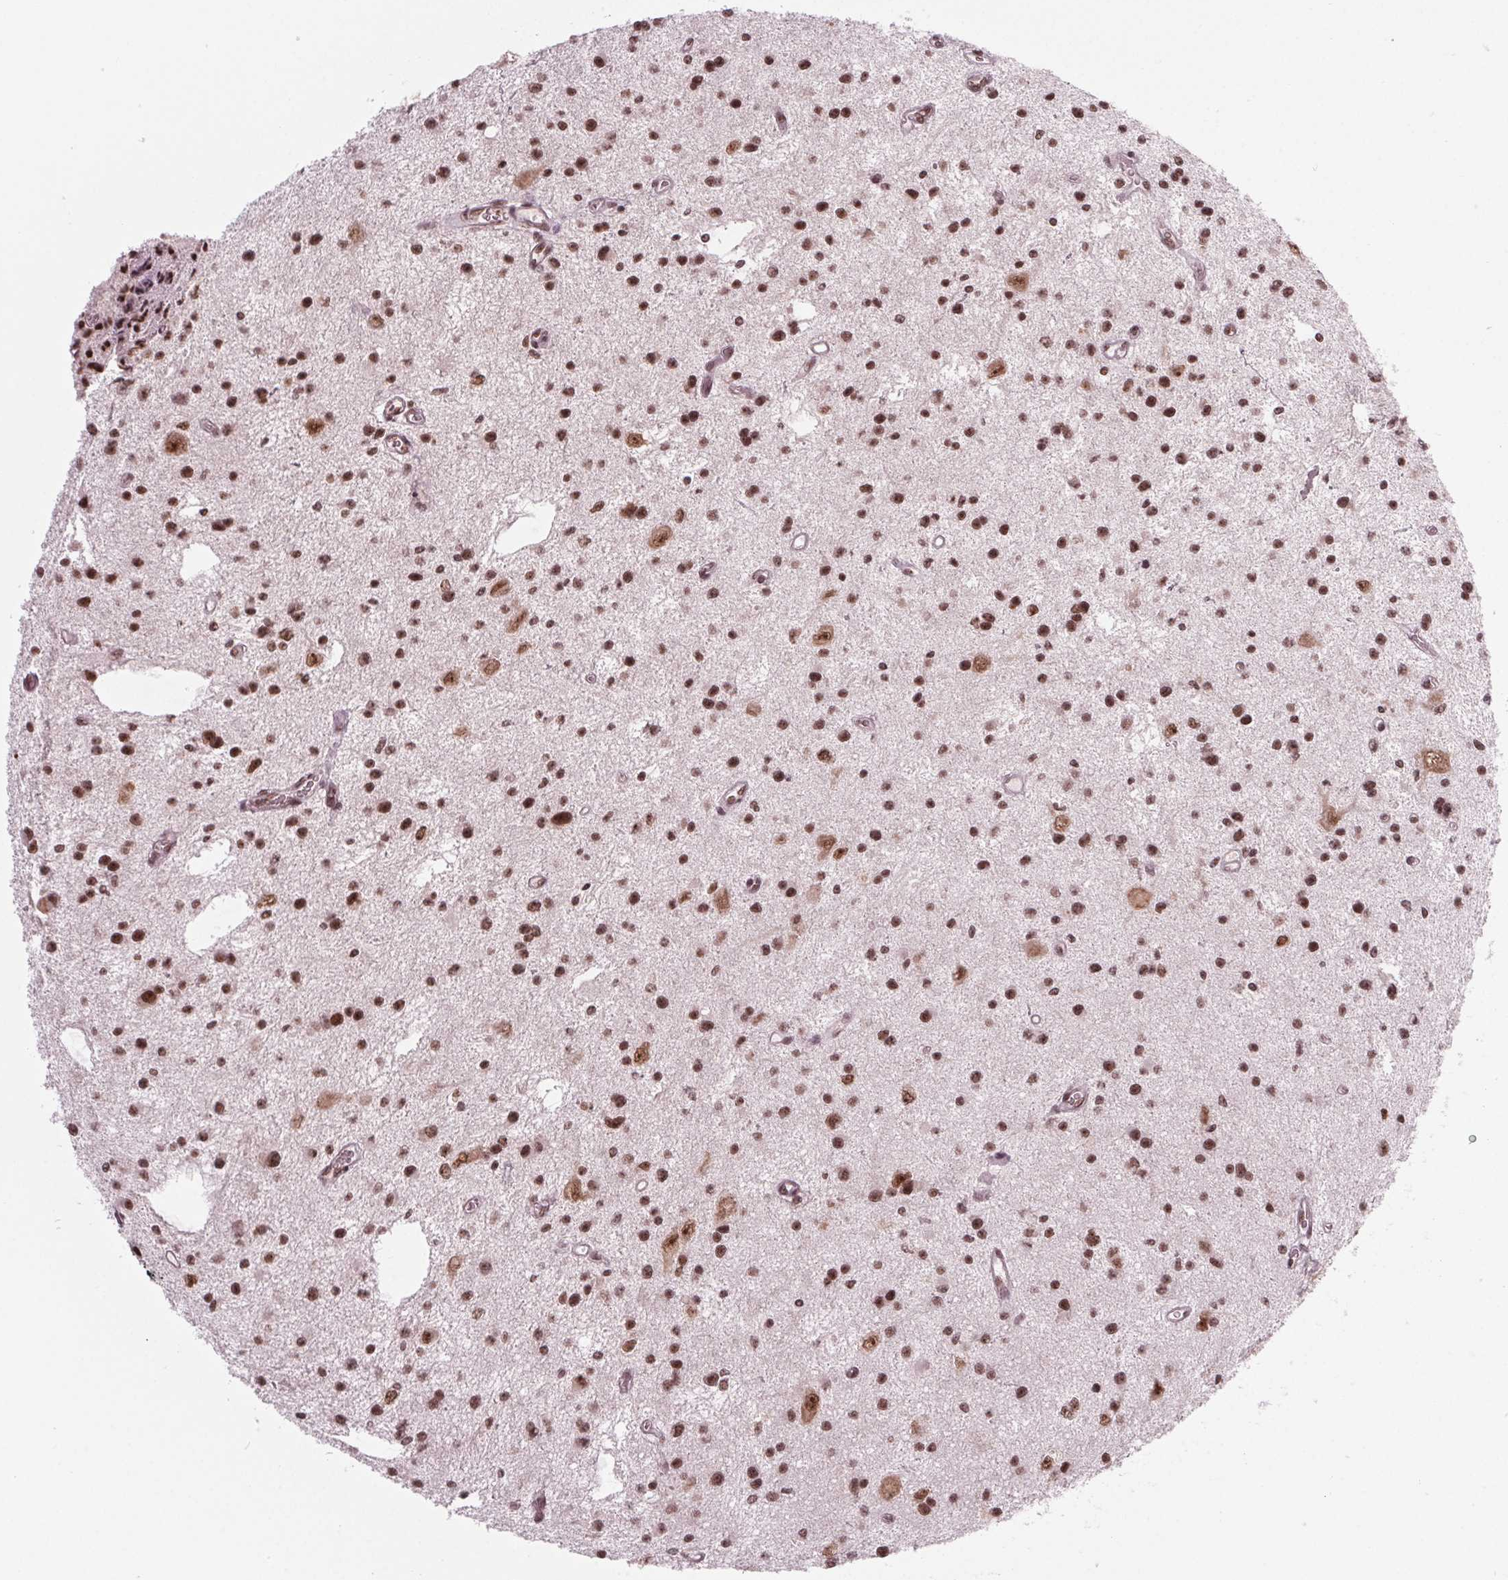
{"staining": {"intensity": "strong", "quantity": ">75%", "location": "nuclear"}, "tissue": "glioma", "cell_type": "Tumor cells", "image_type": "cancer", "snomed": [{"axis": "morphology", "description": "Glioma, malignant, Low grade"}, {"axis": "topography", "description": "Brain"}], "caption": "Immunohistochemical staining of glioma demonstrates high levels of strong nuclear expression in approximately >75% of tumor cells.", "gene": "DDX41", "patient": {"sex": "male", "age": 43}}